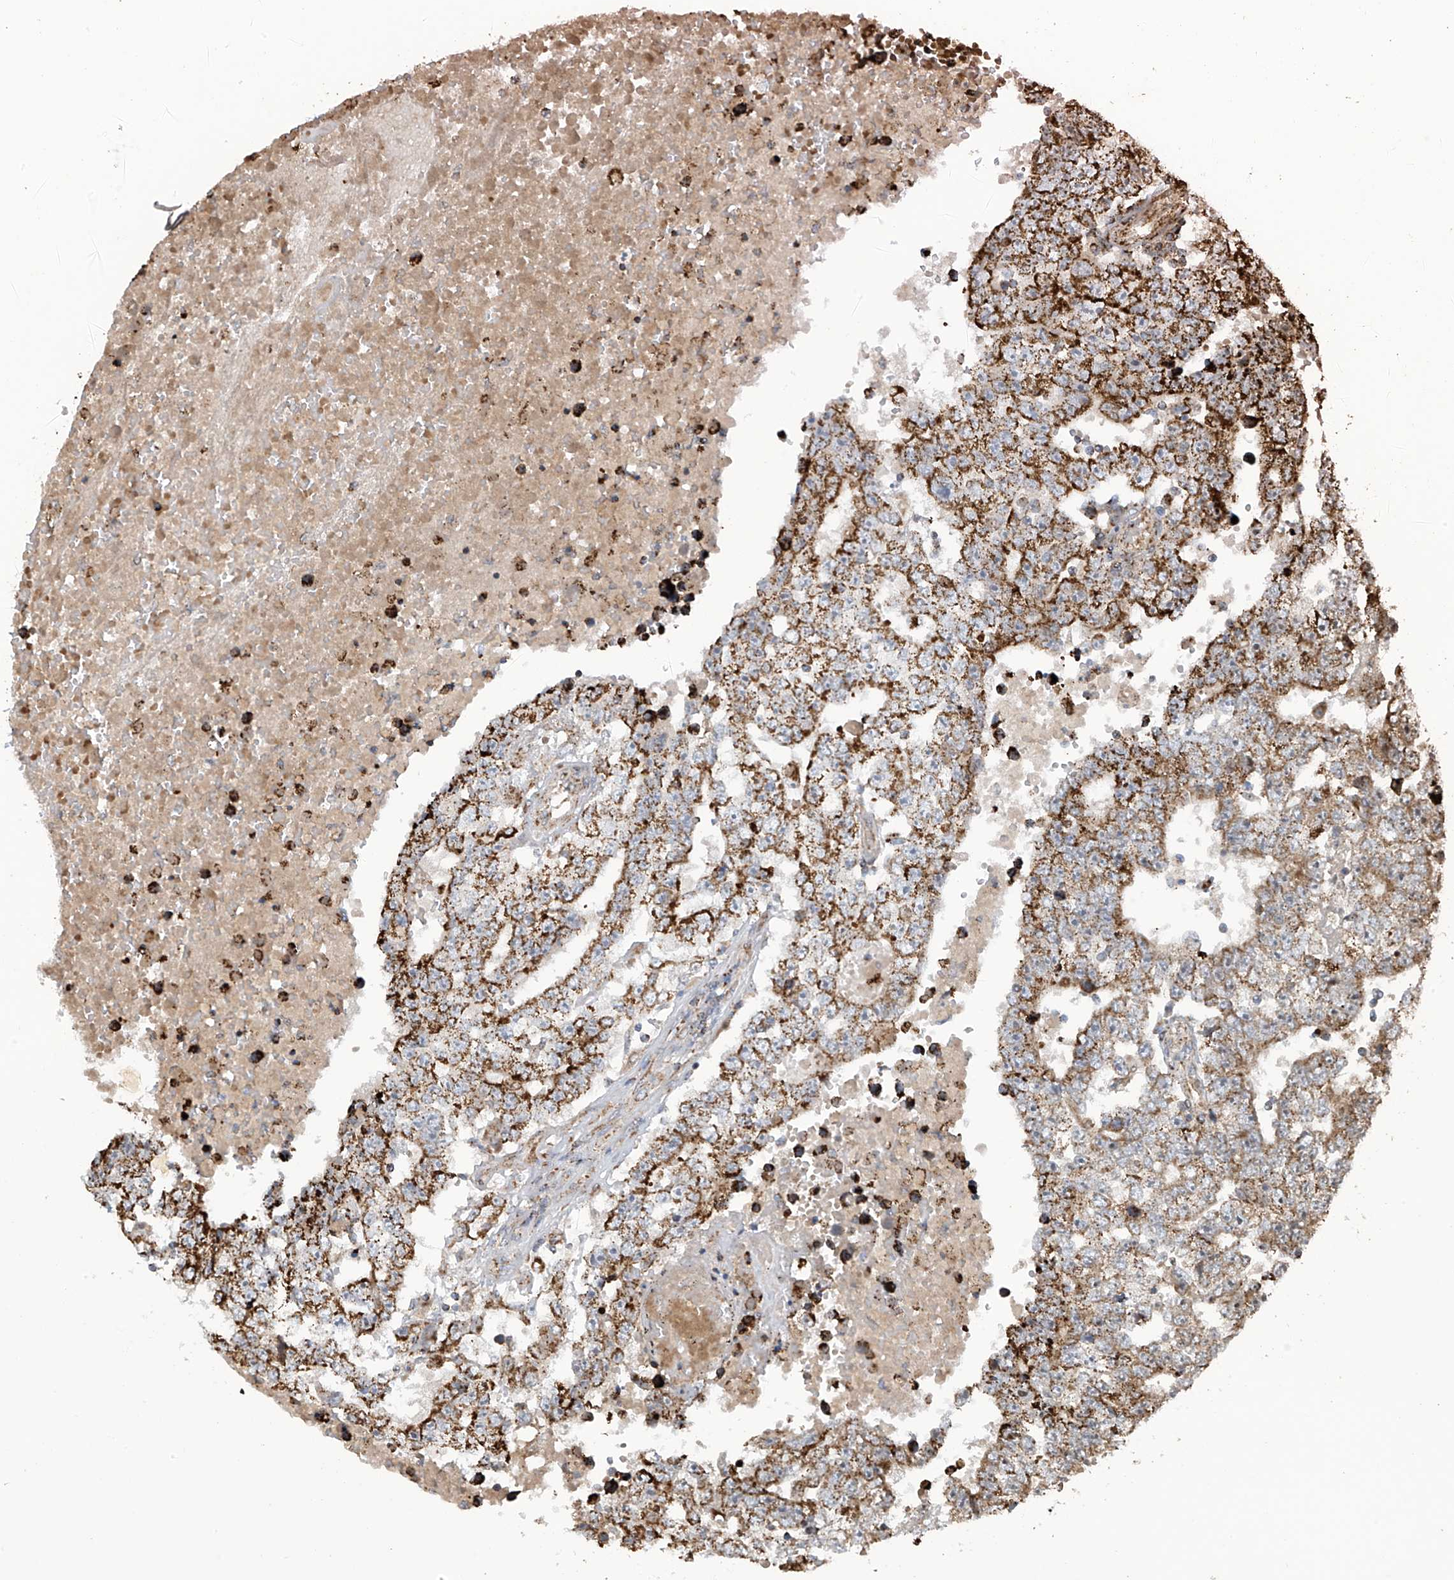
{"staining": {"intensity": "moderate", "quantity": ">75%", "location": "cytoplasmic/membranous"}, "tissue": "testis cancer", "cell_type": "Tumor cells", "image_type": "cancer", "snomed": [{"axis": "morphology", "description": "Carcinoma, Embryonal, NOS"}, {"axis": "topography", "description": "Testis"}], "caption": "A high-resolution photomicrograph shows immunohistochemistry staining of testis cancer, which shows moderate cytoplasmic/membranous expression in about >75% of tumor cells.", "gene": "COX10", "patient": {"sex": "male", "age": 25}}